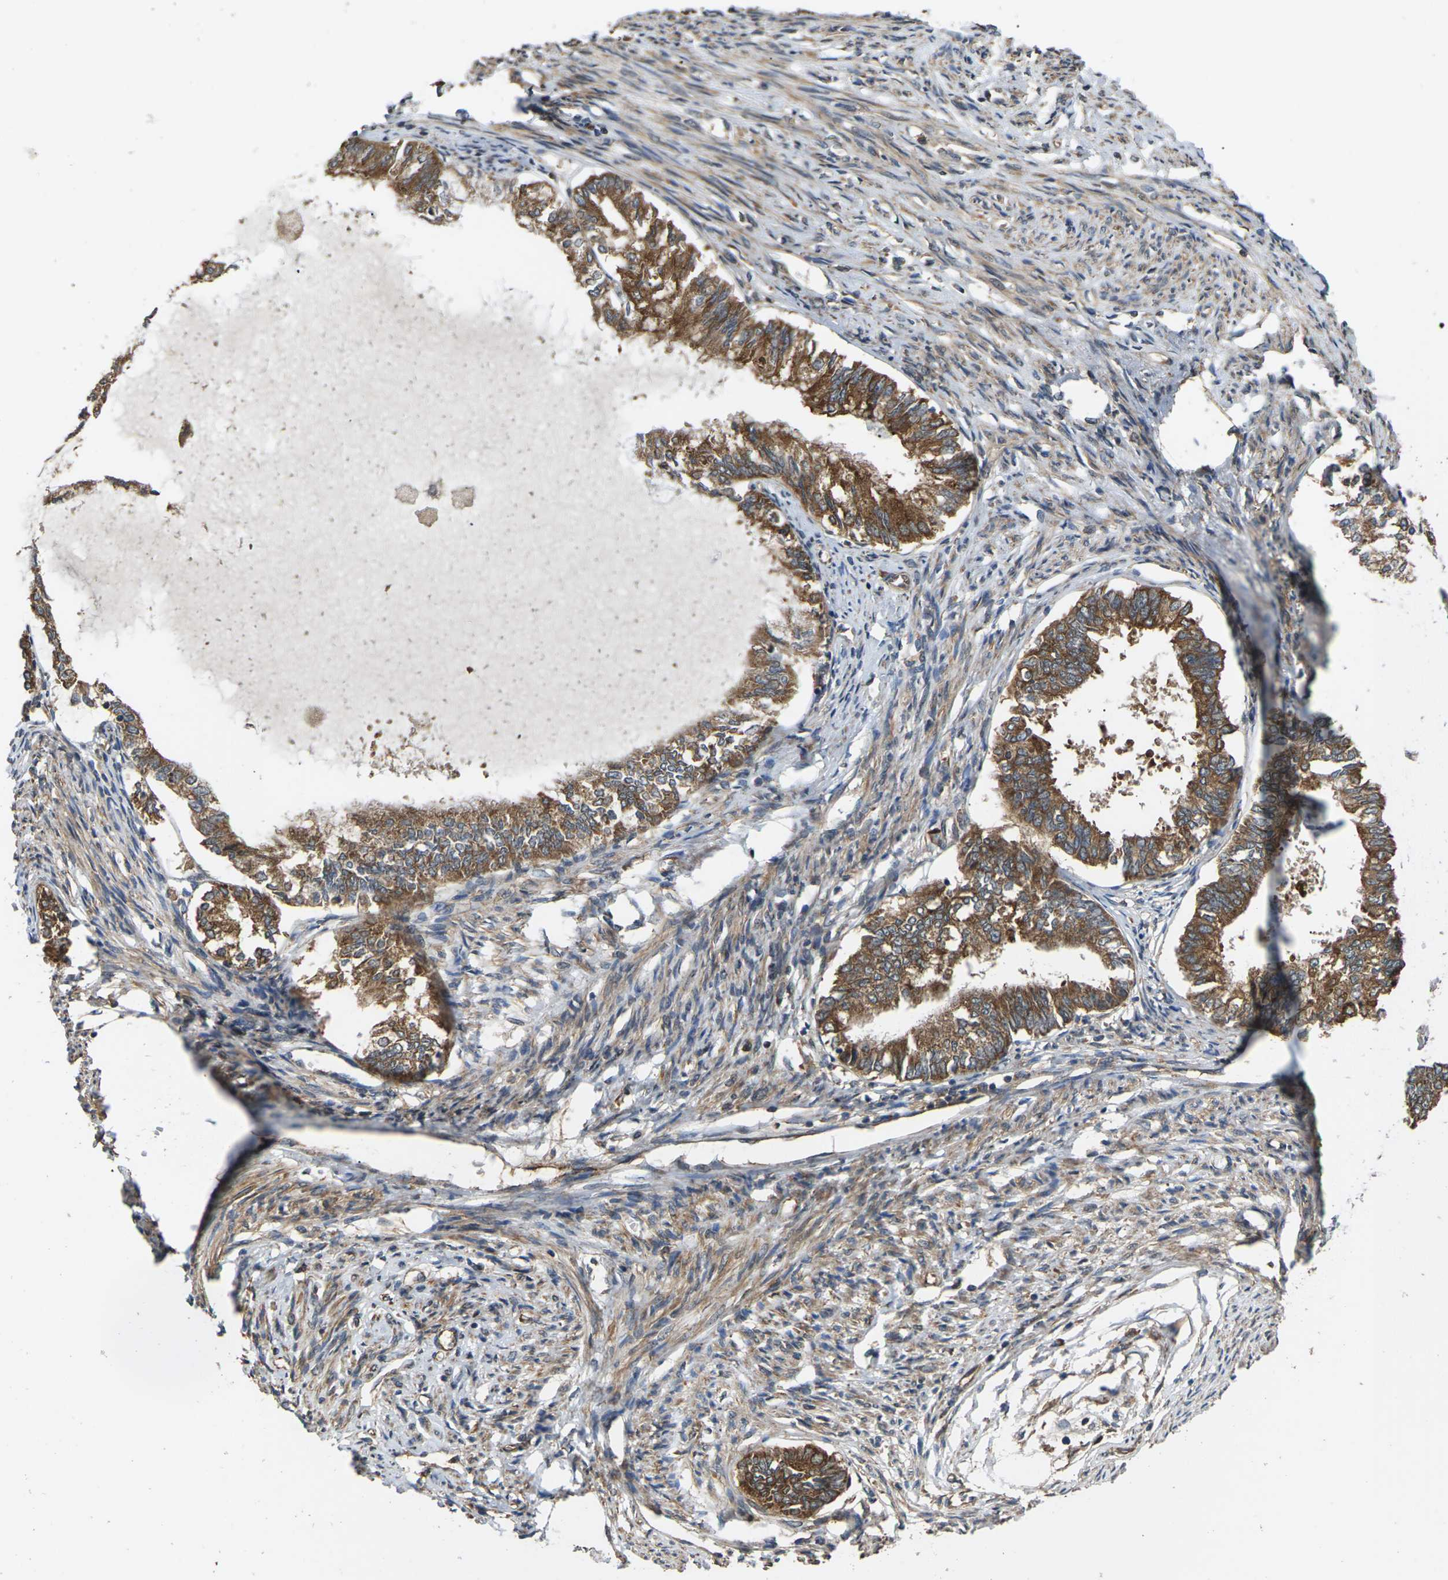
{"staining": {"intensity": "moderate", "quantity": ">75%", "location": "cytoplasmic/membranous"}, "tissue": "endometrial cancer", "cell_type": "Tumor cells", "image_type": "cancer", "snomed": [{"axis": "morphology", "description": "Adenocarcinoma, NOS"}, {"axis": "topography", "description": "Endometrium"}], "caption": "Endometrial cancer stained with a brown dye displays moderate cytoplasmic/membranous positive positivity in approximately >75% of tumor cells.", "gene": "NRAS", "patient": {"sex": "female", "age": 86}}